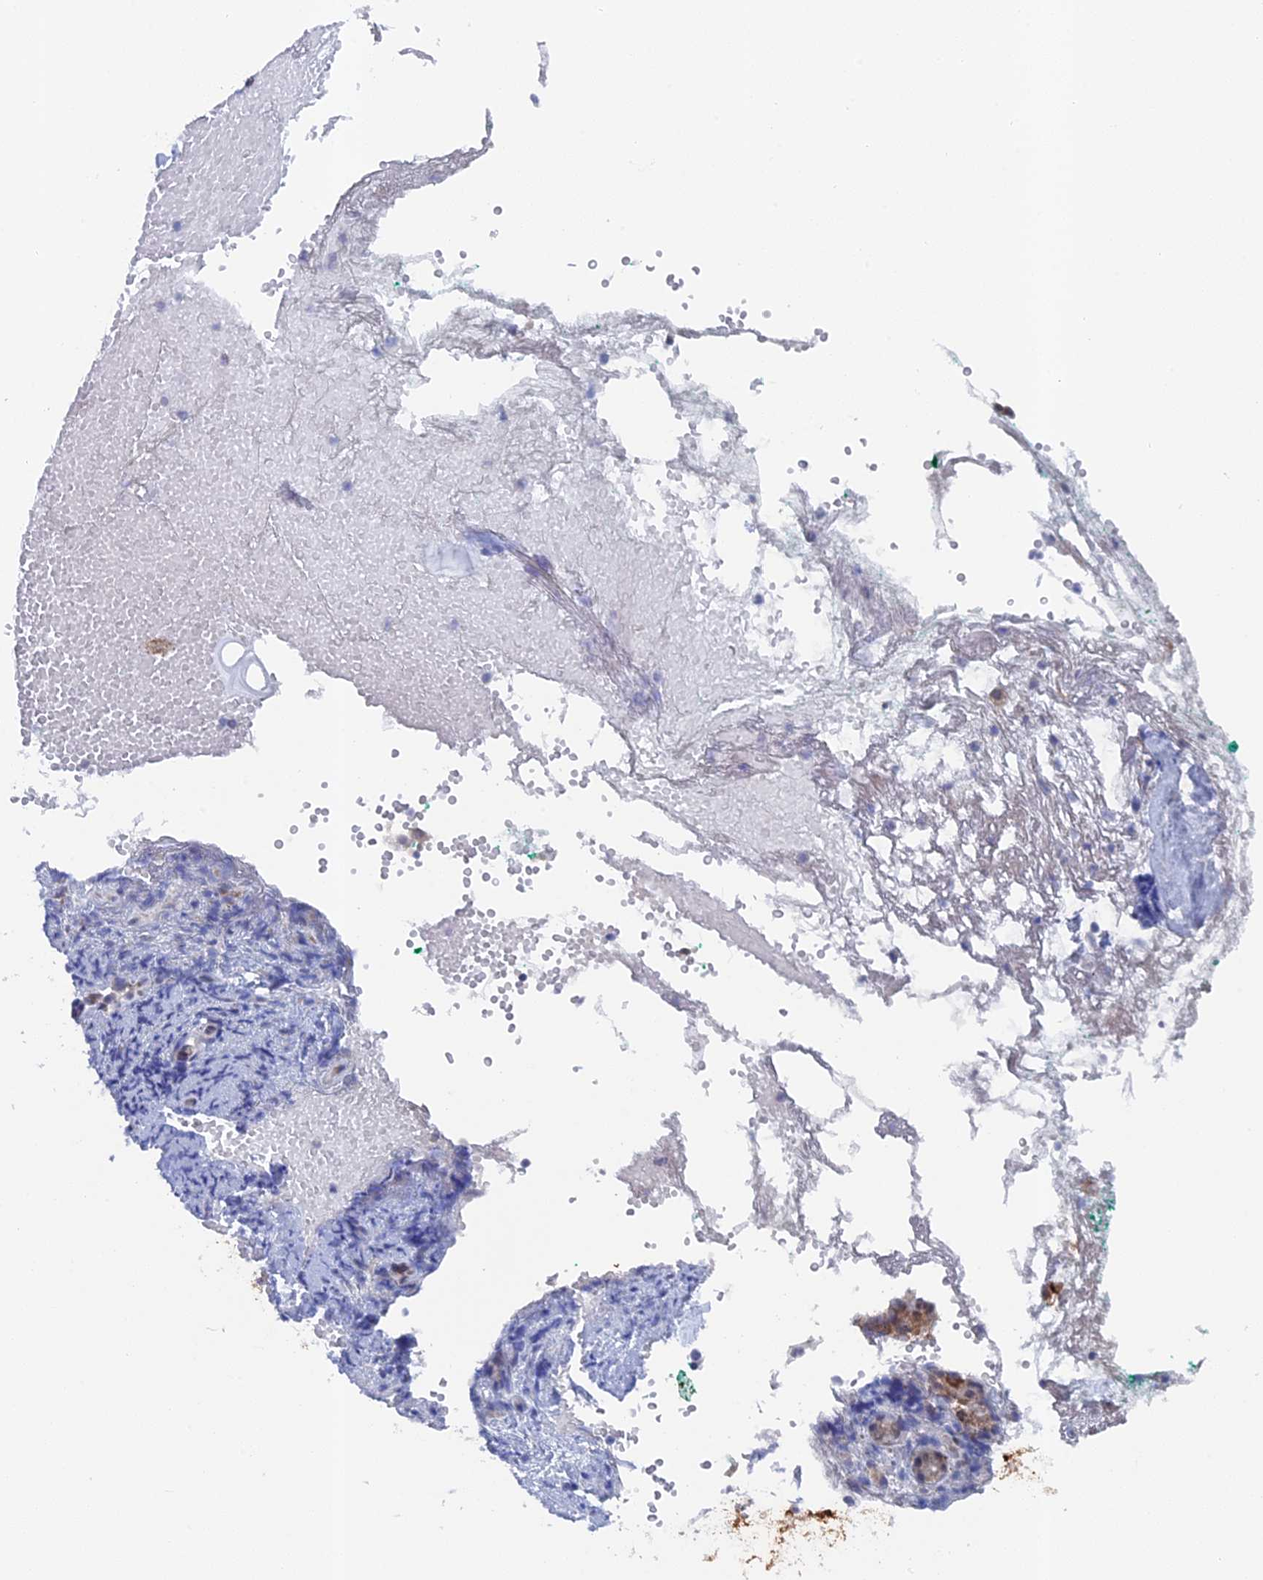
{"staining": {"intensity": "negative", "quantity": "none", "location": "none"}, "tissue": "adipose tissue", "cell_type": "Adipocytes", "image_type": "normal", "snomed": [{"axis": "morphology", "description": "Normal tissue, NOS"}, {"axis": "morphology", "description": "Basal cell carcinoma"}, {"axis": "topography", "description": "Cartilage tissue"}, {"axis": "topography", "description": "Nasopharynx"}, {"axis": "topography", "description": "Oral tissue"}], "caption": "The histopathology image reveals no significant positivity in adipocytes of adipose tissue. (Immunohistochemistry (ihc), brightfield microscopy, high magnification).", "gene": "TMEM161A", "patient": {"sex": "female", "age": 77}}